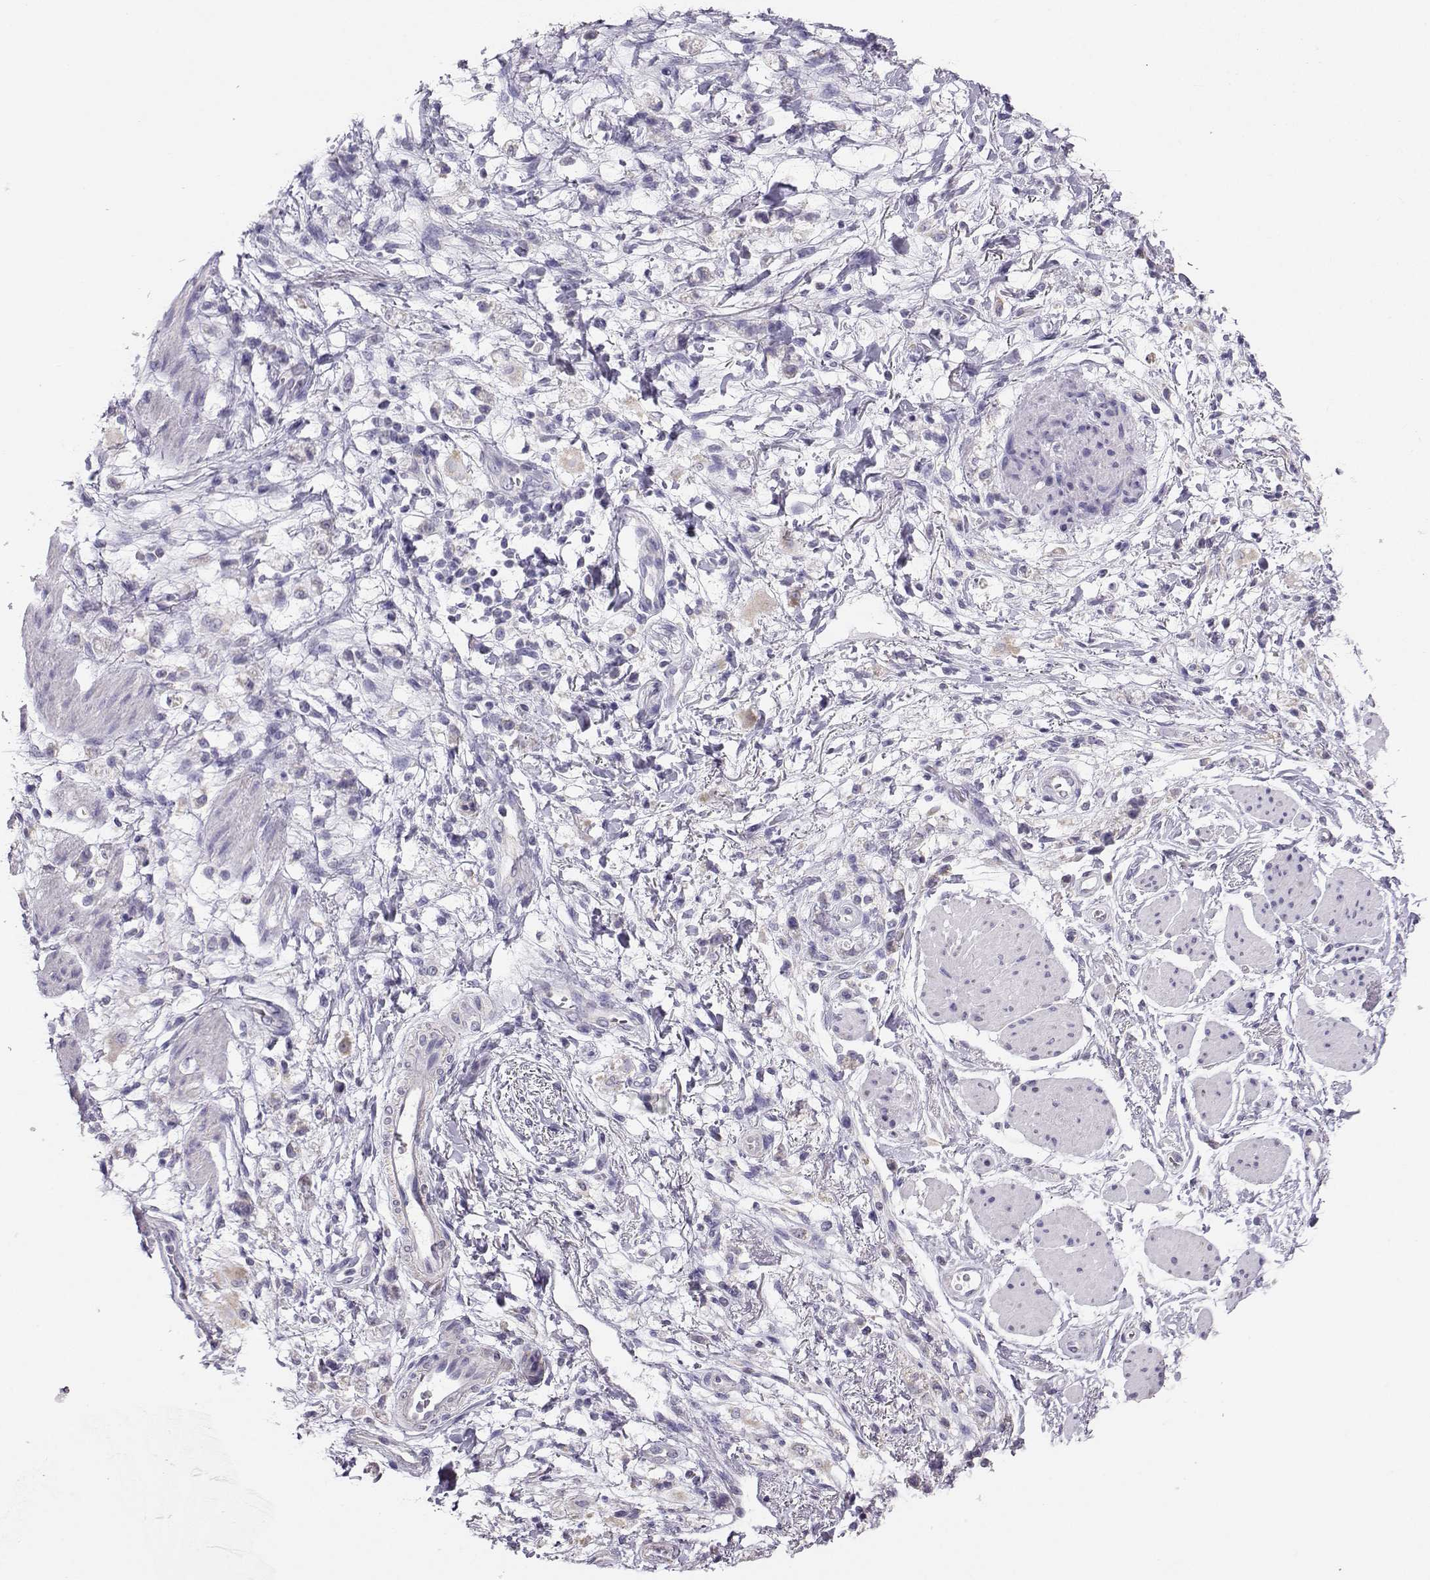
{"staining": {"intensity": "negative", "quantity": "none", "location": "none"}, "tissue": "stomach cancer", "cell_type": "Tumor cells", "image_type": "cancer", "snomed": [{"axis": "morphology", "description": "Adenocarcinoma, NOS"}, {"axis": "topography", "description": "Stomach"}], "caption": "DAB (3,3'-diaminobenzidine) immunohistochemical staining of stomach adenocarcinoma reveals no significant expression in tumor cells.", "gene": "AVP", "patient": {"sex": "female", "age": 60}}